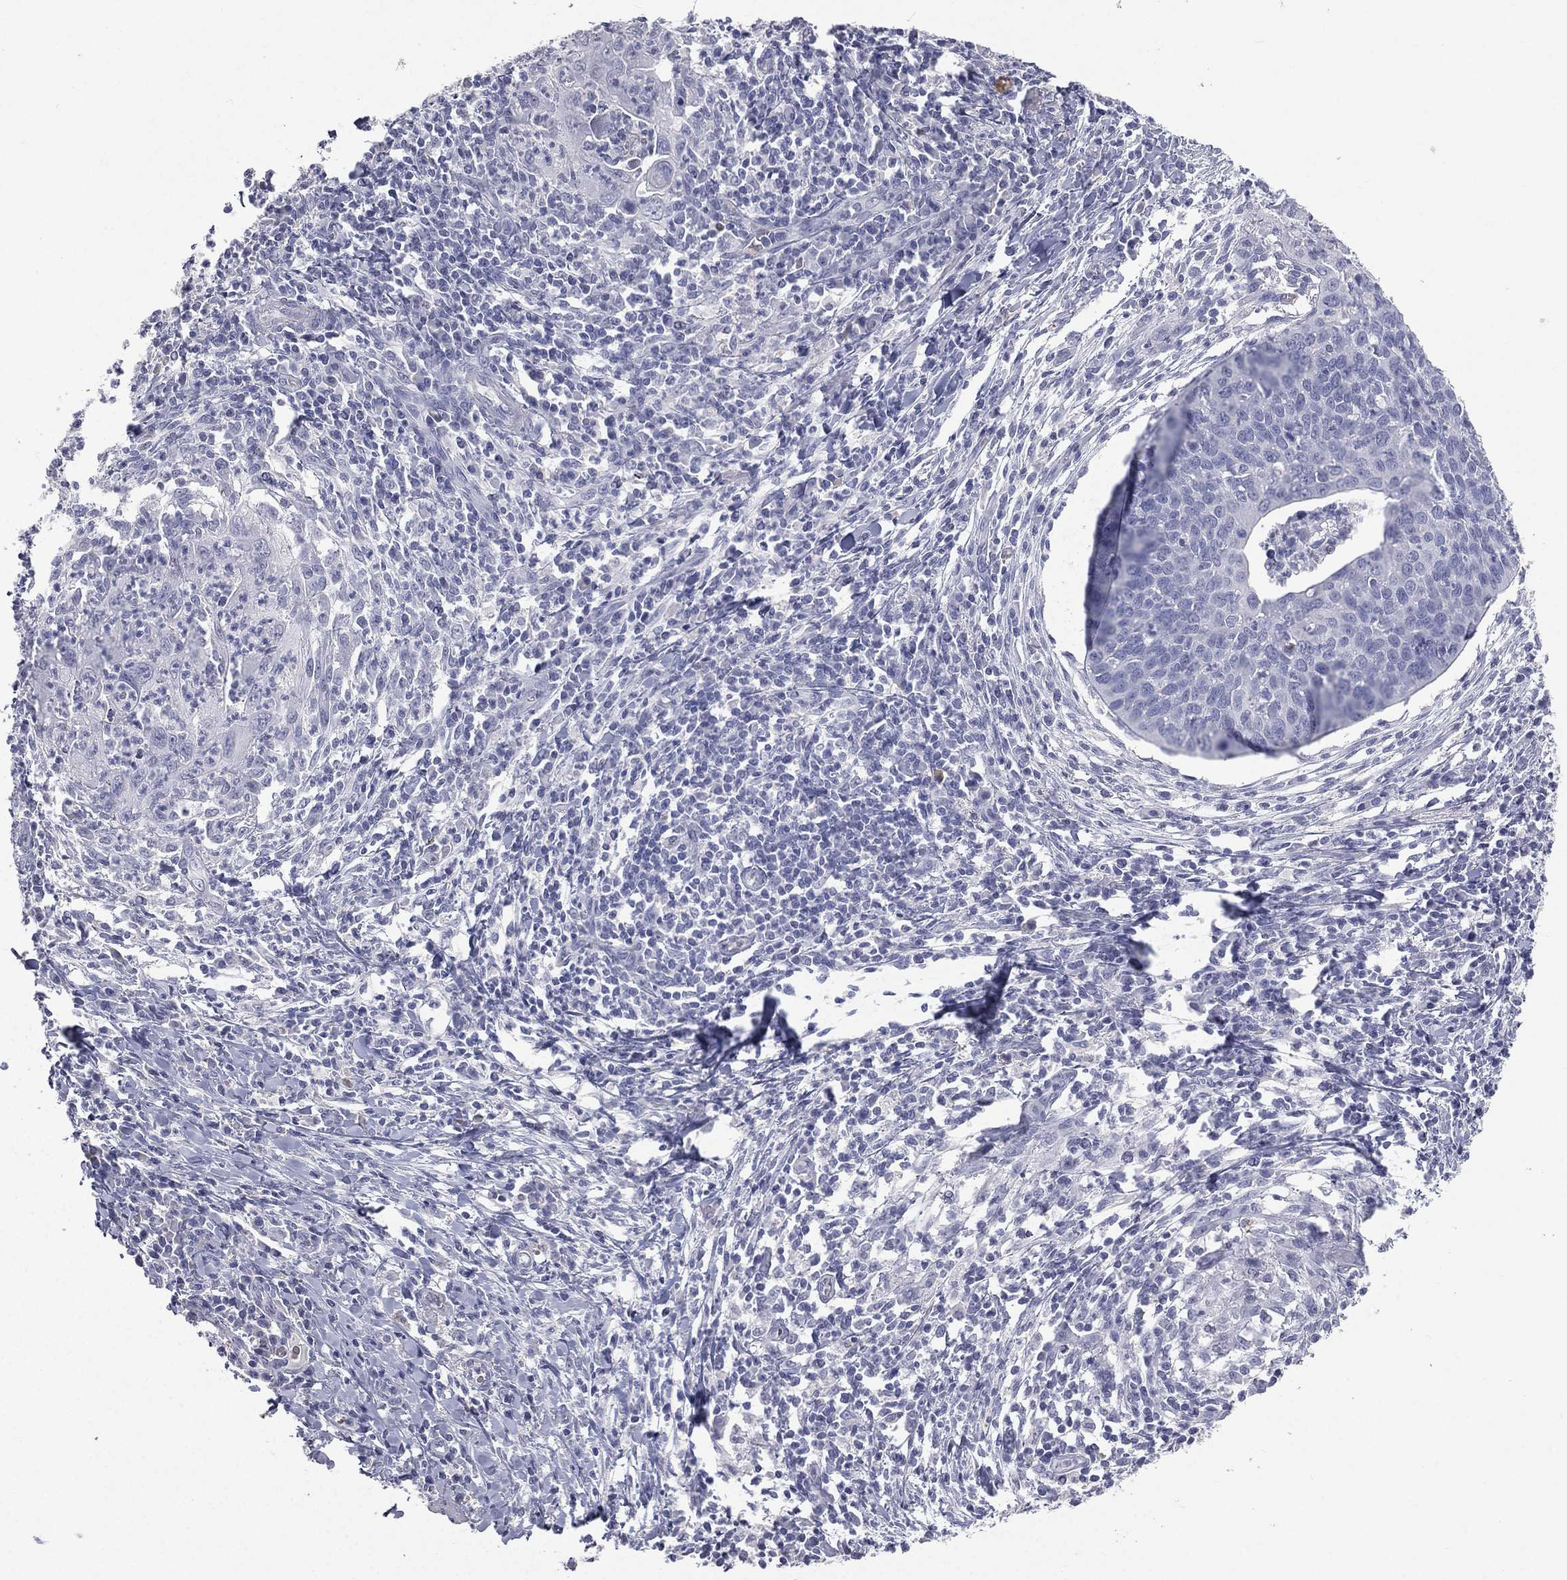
{"staining": {"intensity": "negative", "quantity": "none", "location": "none"}, "tissue": "cervical cancer", "cell_type": "Tumor cells", "image_type": "cancer", "snomed": [{"axis": "morphology", "description": "Squamous cell carcinoma, NOS"}, {"axis": "topography", "description": "Cervix"}], "caption": "There is no significant positivity in tumor cells of cervical cancer (squamous cell carcinoma).", "gene": "ESX1", "patient": {"sex": "female", "age": 26}}